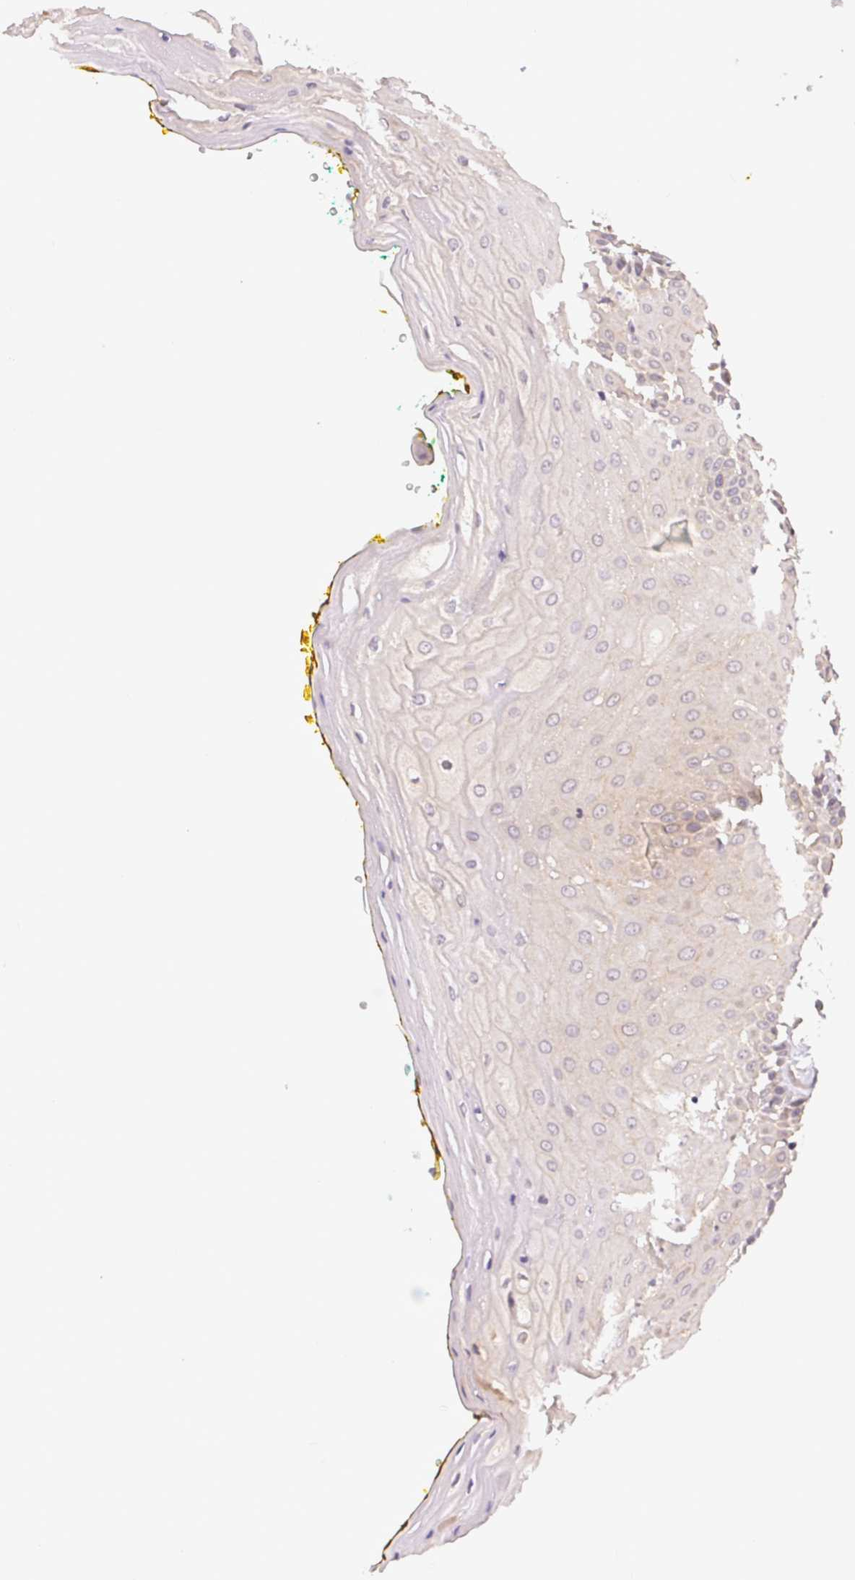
{"staining": {"intensity": "weak", "quantity": "25%-75%", "location": "cytoplasmic/membranous"}, "tissue": "oral mucosa", "cell_type": "Squamous epithelial cells", "image_type": "normal", "snomed": [{"axis": "morphology", "description": "Normal tissue, NOS"}, {"axis": "morphology", "description": "Squamous cell carcinoma, NOS"}, {"axis": "topography", "description": "Oral tissue"}, {"axis": "topography", "description": "Head-Neck"}], "caption": "Immunohistochemistry (IHC) image of normal oral mucosa stained for a protein (brown), which demonstrates low levels of weak cytoplasmic/membranous positivity in approximately 25%-75% of squamous epithelial cells.", "gene": "BNIP5", "patient": {"sex": "female", "age": 70}}